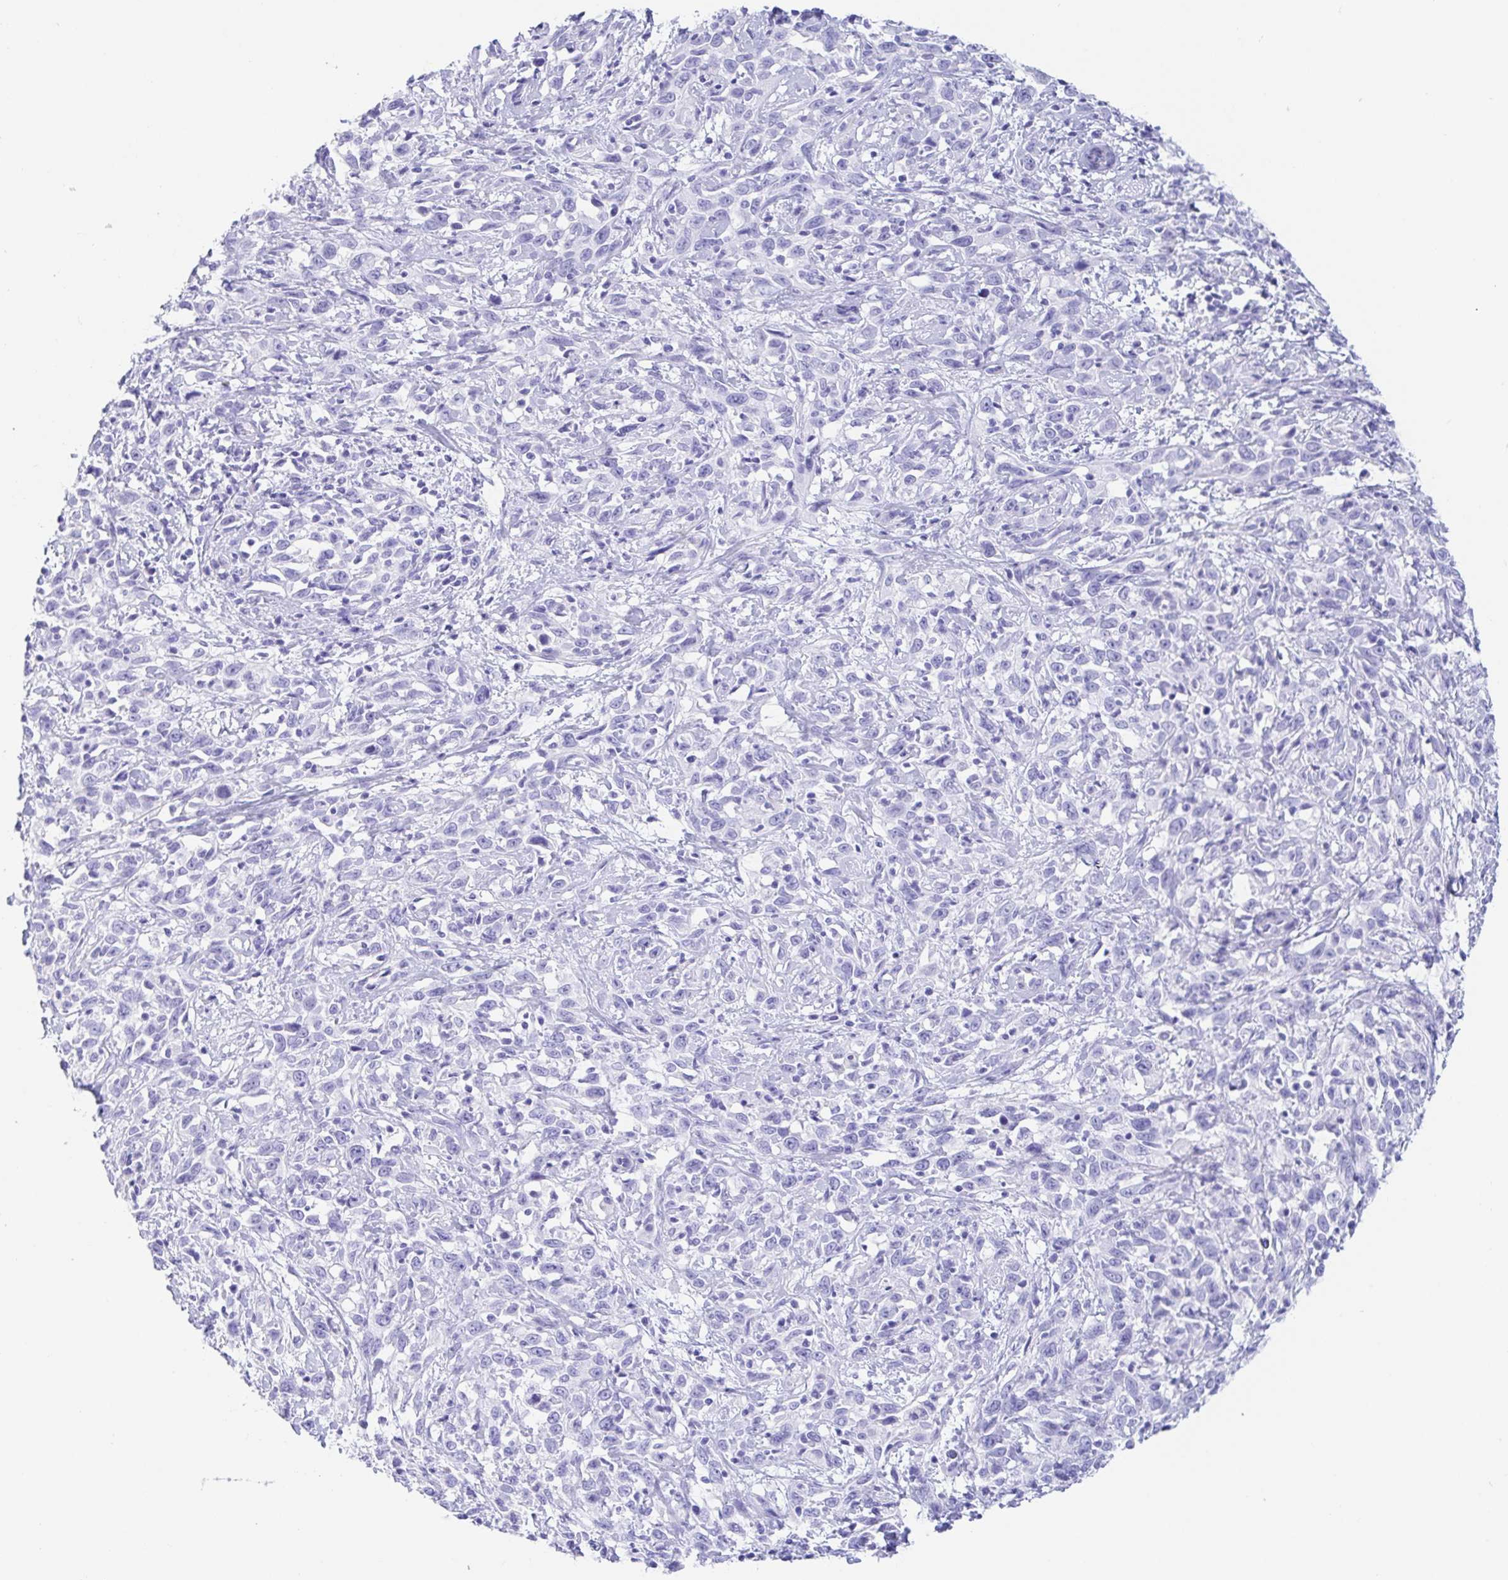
{"staining": {"intensity": "negative", "quantity": "none", "location": "none"}, "tissue": "cervical cancer", "cell_type": "Tumor cells", "image_type": "cancer", "snomed": [{"axis": "morphology", "description": "Adenocarcinoma, NOS"}, {"axis": "topography", "description": "Cervix"}], "caption": "Cervical cancer was stained to show a protein in brown. There is no significant expression in tumor cells.", "gene": "GKN1", "patient": {"sex": "female", "age": 40}}